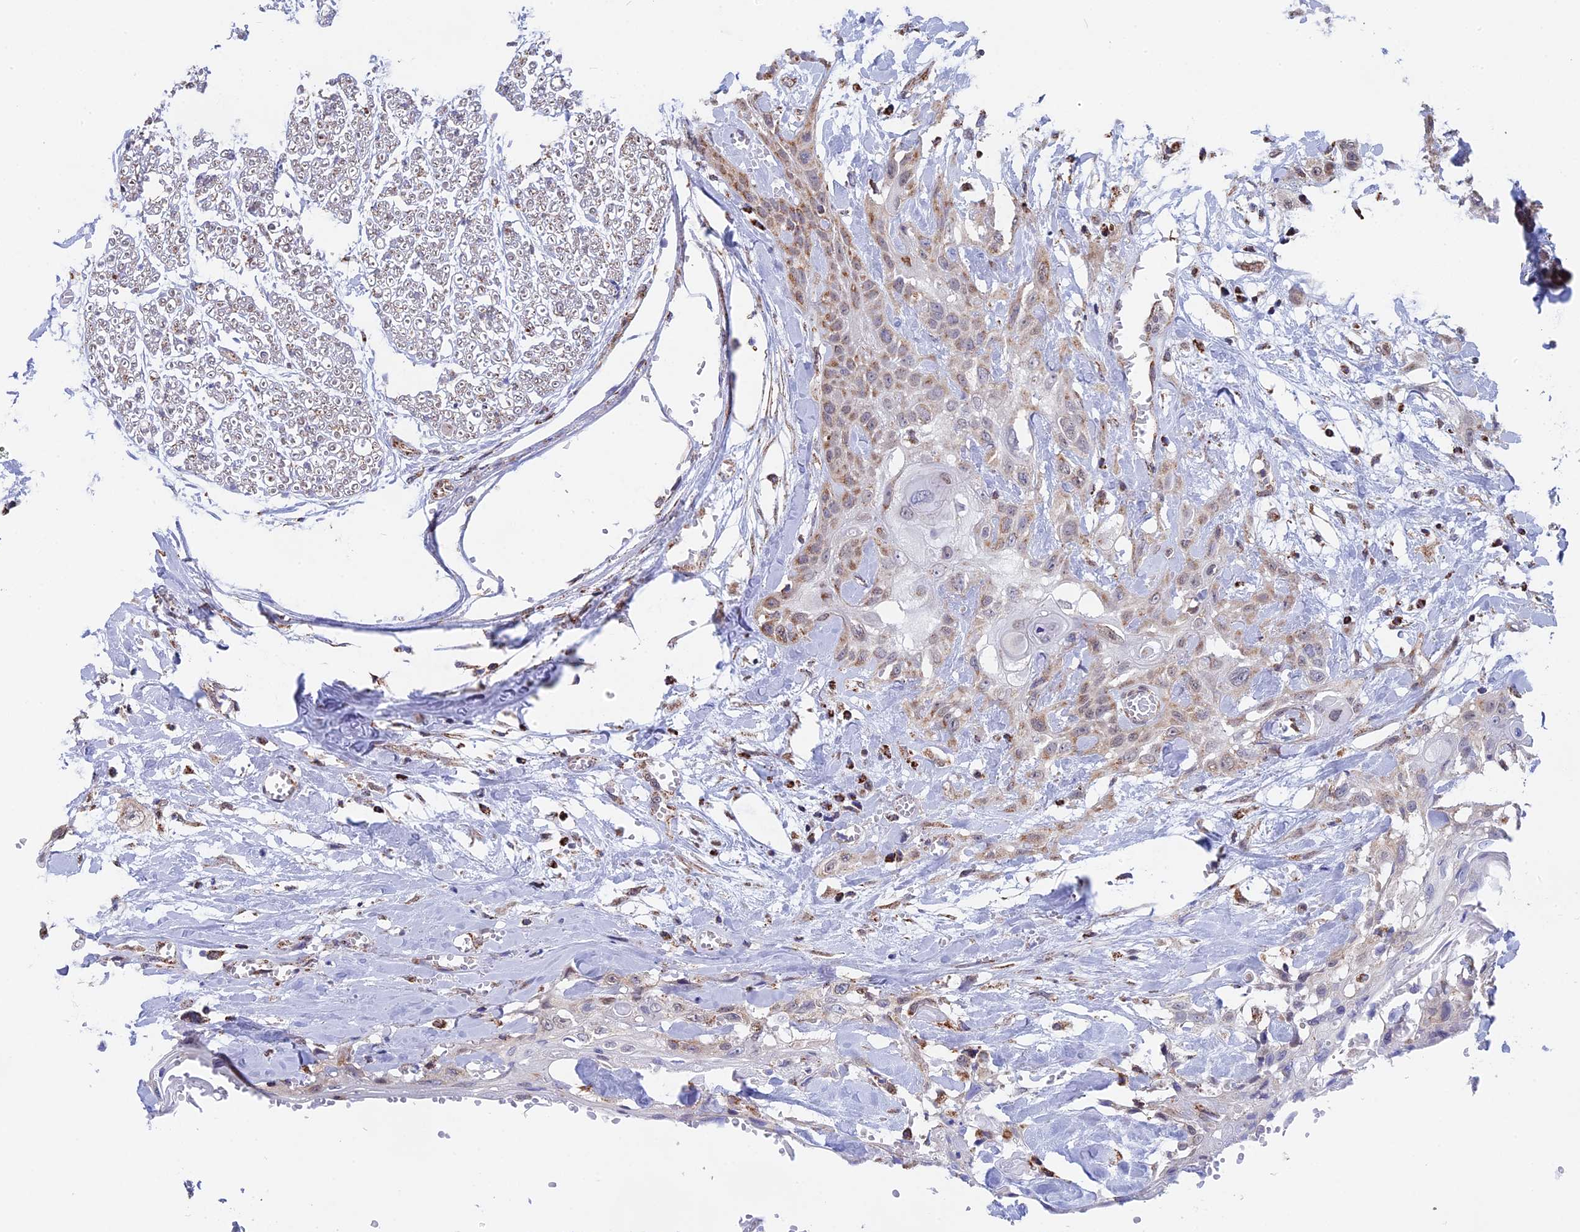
{"staining": {"intensity": "moderate", "quantity": "25%-75%", "location": "cytoplasmic/membranous"}, "tissue": "head and neck cancer", "cell_type": "Tumor cells", "image_type": "cancer", "snomed": [{"axis": "morphology", "description": "Squamous cell carcinoma, NOS"}, {"axis": "topography", "description": "Head-Neck"}], "caption": "Immunohistochemistry (IHC) micrograph of squamous cell carcinoma (head and neck) stained for a protein (brown), which shows medium levels of moderate cytoplasmic/membranous staining in approximately 25%-75% of tumor cells.", "gene": "CDC16", "patient": {"sex": "female", "age": 43}}